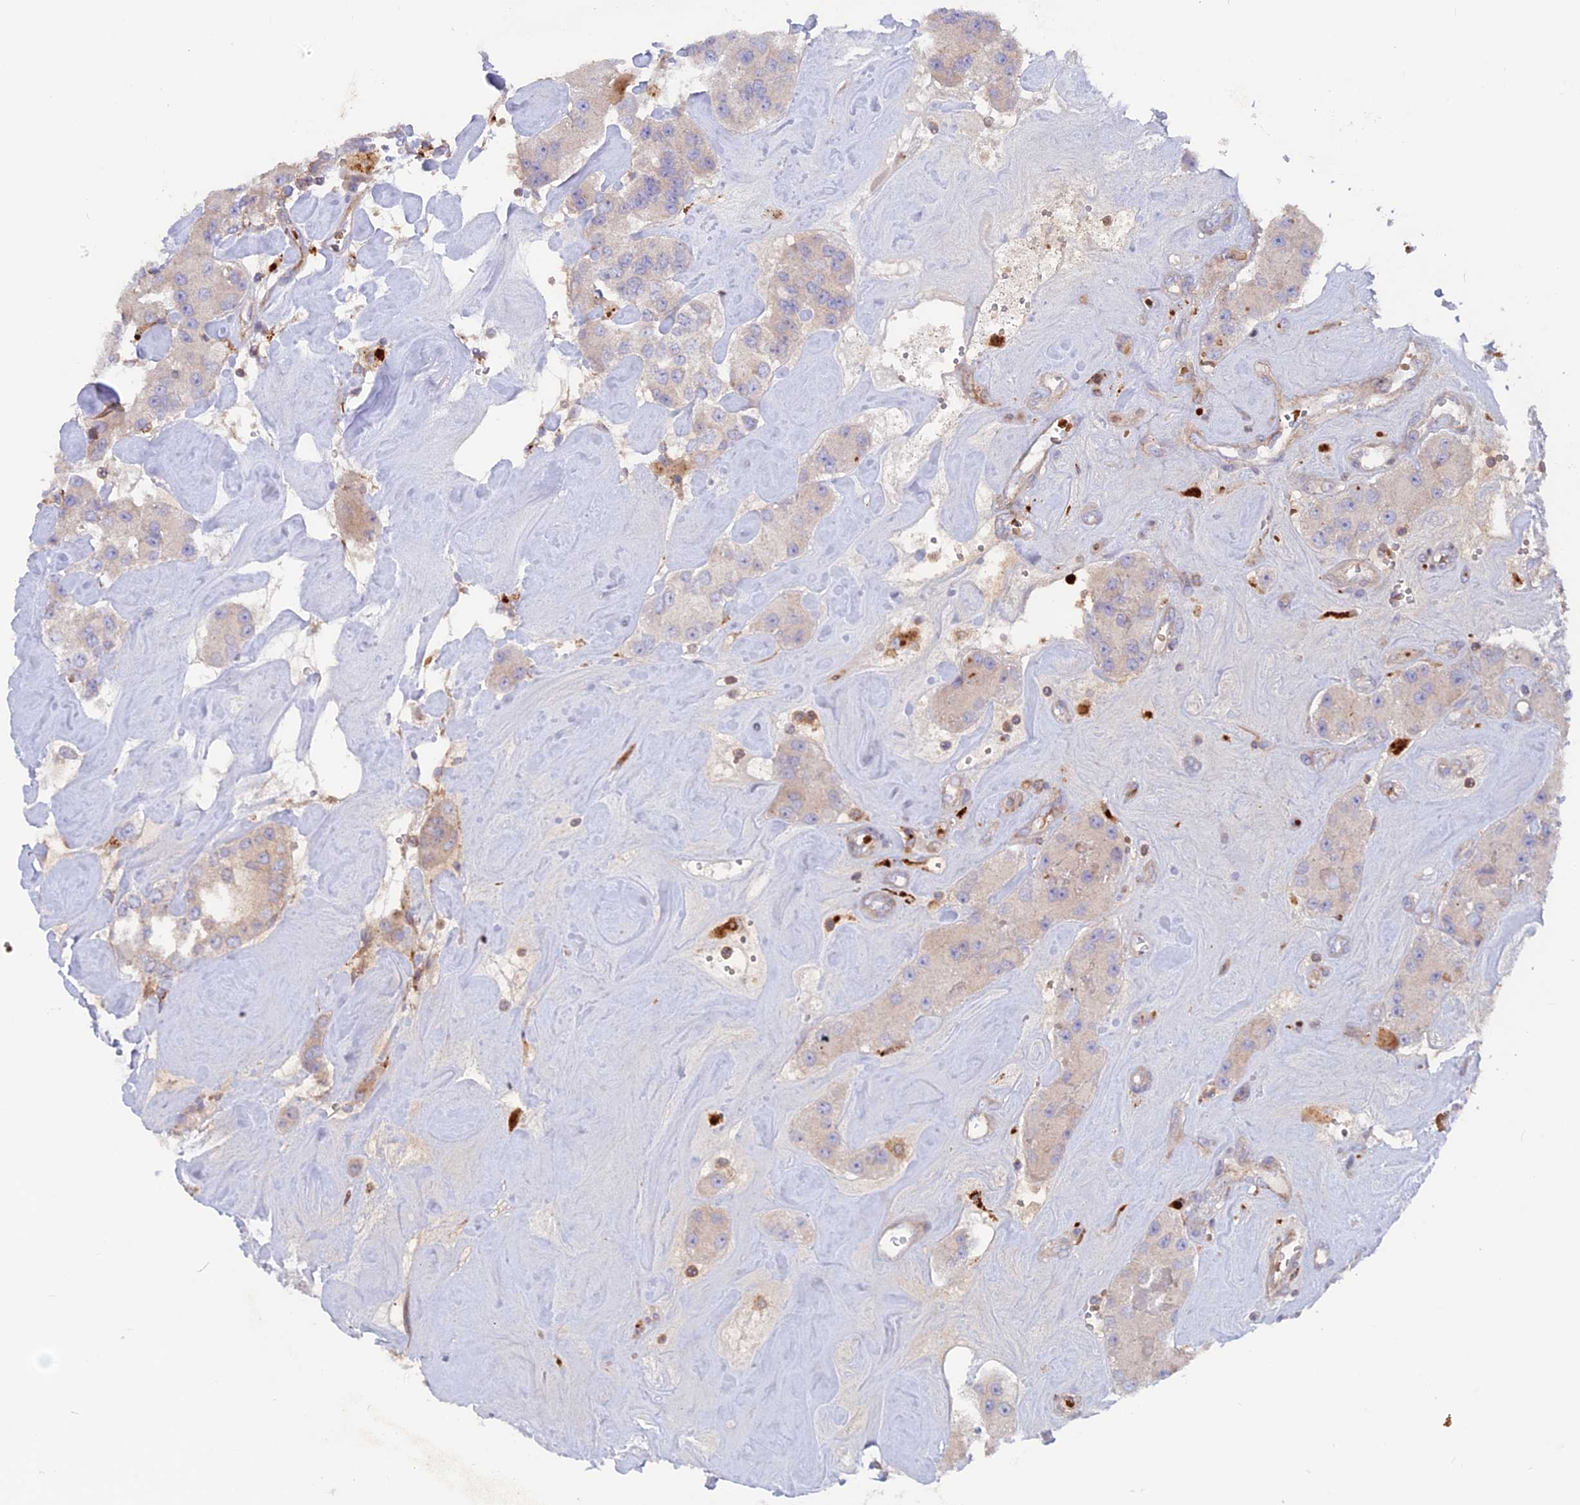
{"staining": {"intensity": "negative", "quantity": "none", "location": "none"}, "tissue": "carcinoid", "cell_type": "Tumor cells", "image_type": "cancer", "snomed": [{"axis": "morphology", "description": "Carcinoid, malignant, NOS"}, {"axis": "topography", "description": "Pancreas"}], "caption": "Immunohistochemistry (IHC) photomicrograph of neoplastic tissue: carcinoid stained with DAB demonstrates no significant protein expression in tumor cells.", "gene": "CPNE7", "patient": {"sex": "male", "age": 41}}